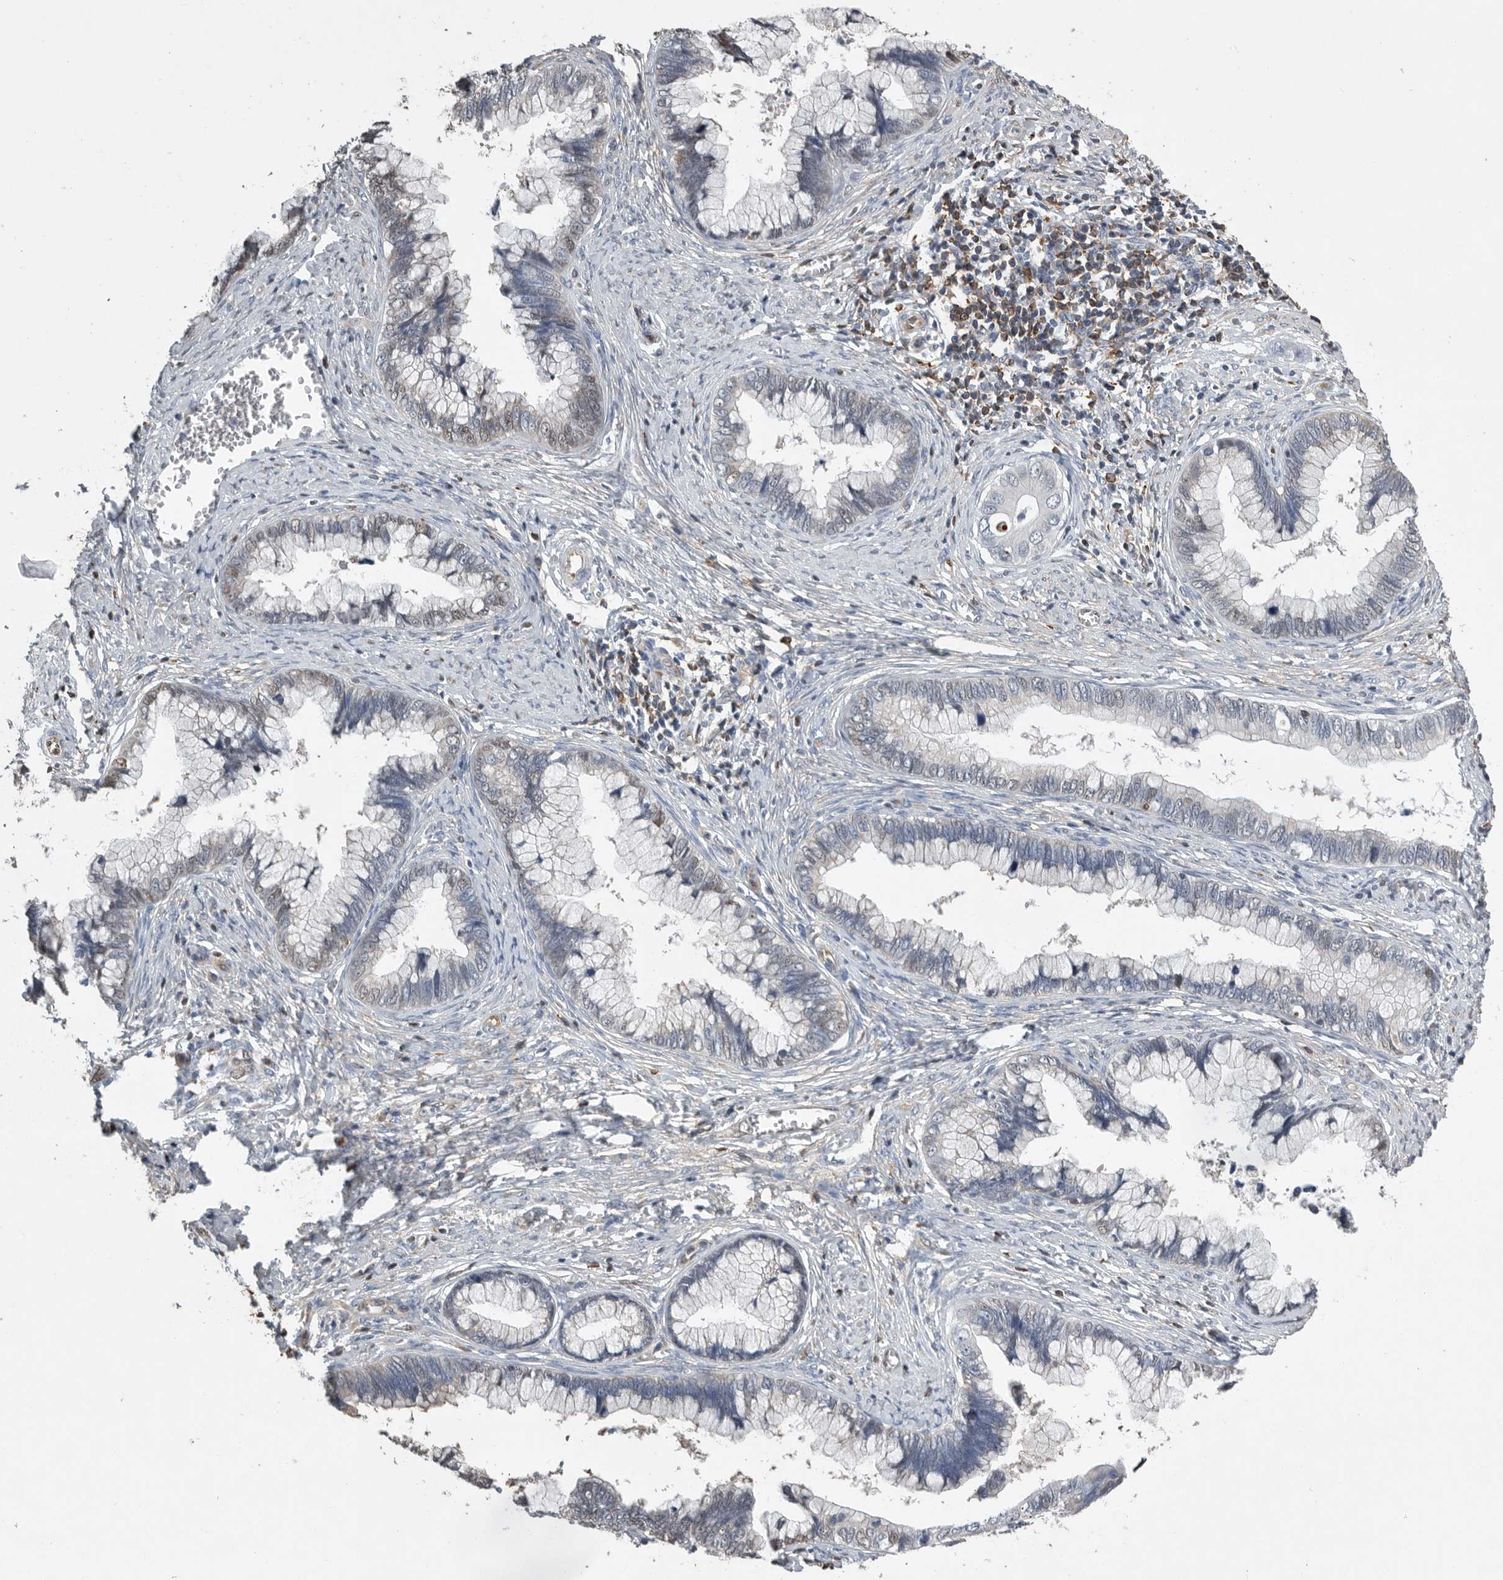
{"staining": {"intensity": "weak", "quantity": "<25%", "location": "nuclear"}, "tissue": "cervical cancer", "cell_type": "Tumor cells", "image_type": "cancer", "snomed": [{"axis": "morphology", "description": "Adenocarcinoma, NOS"}, {"axis": "topography", "description": "Cervix"}], "caption": "Histopathology image shows no significant protein expression in tumor cells of adenocarcinoma (cervical). (Stains: DAB (3,3'-diaminobenzidine) immunohistochemistry (IHC) with hematoxylin counter stain, Microscopy: brightfield microscopy at high magnification).", "gene": "PDCD4", "patient": {"sex": "female", "age": 44}}